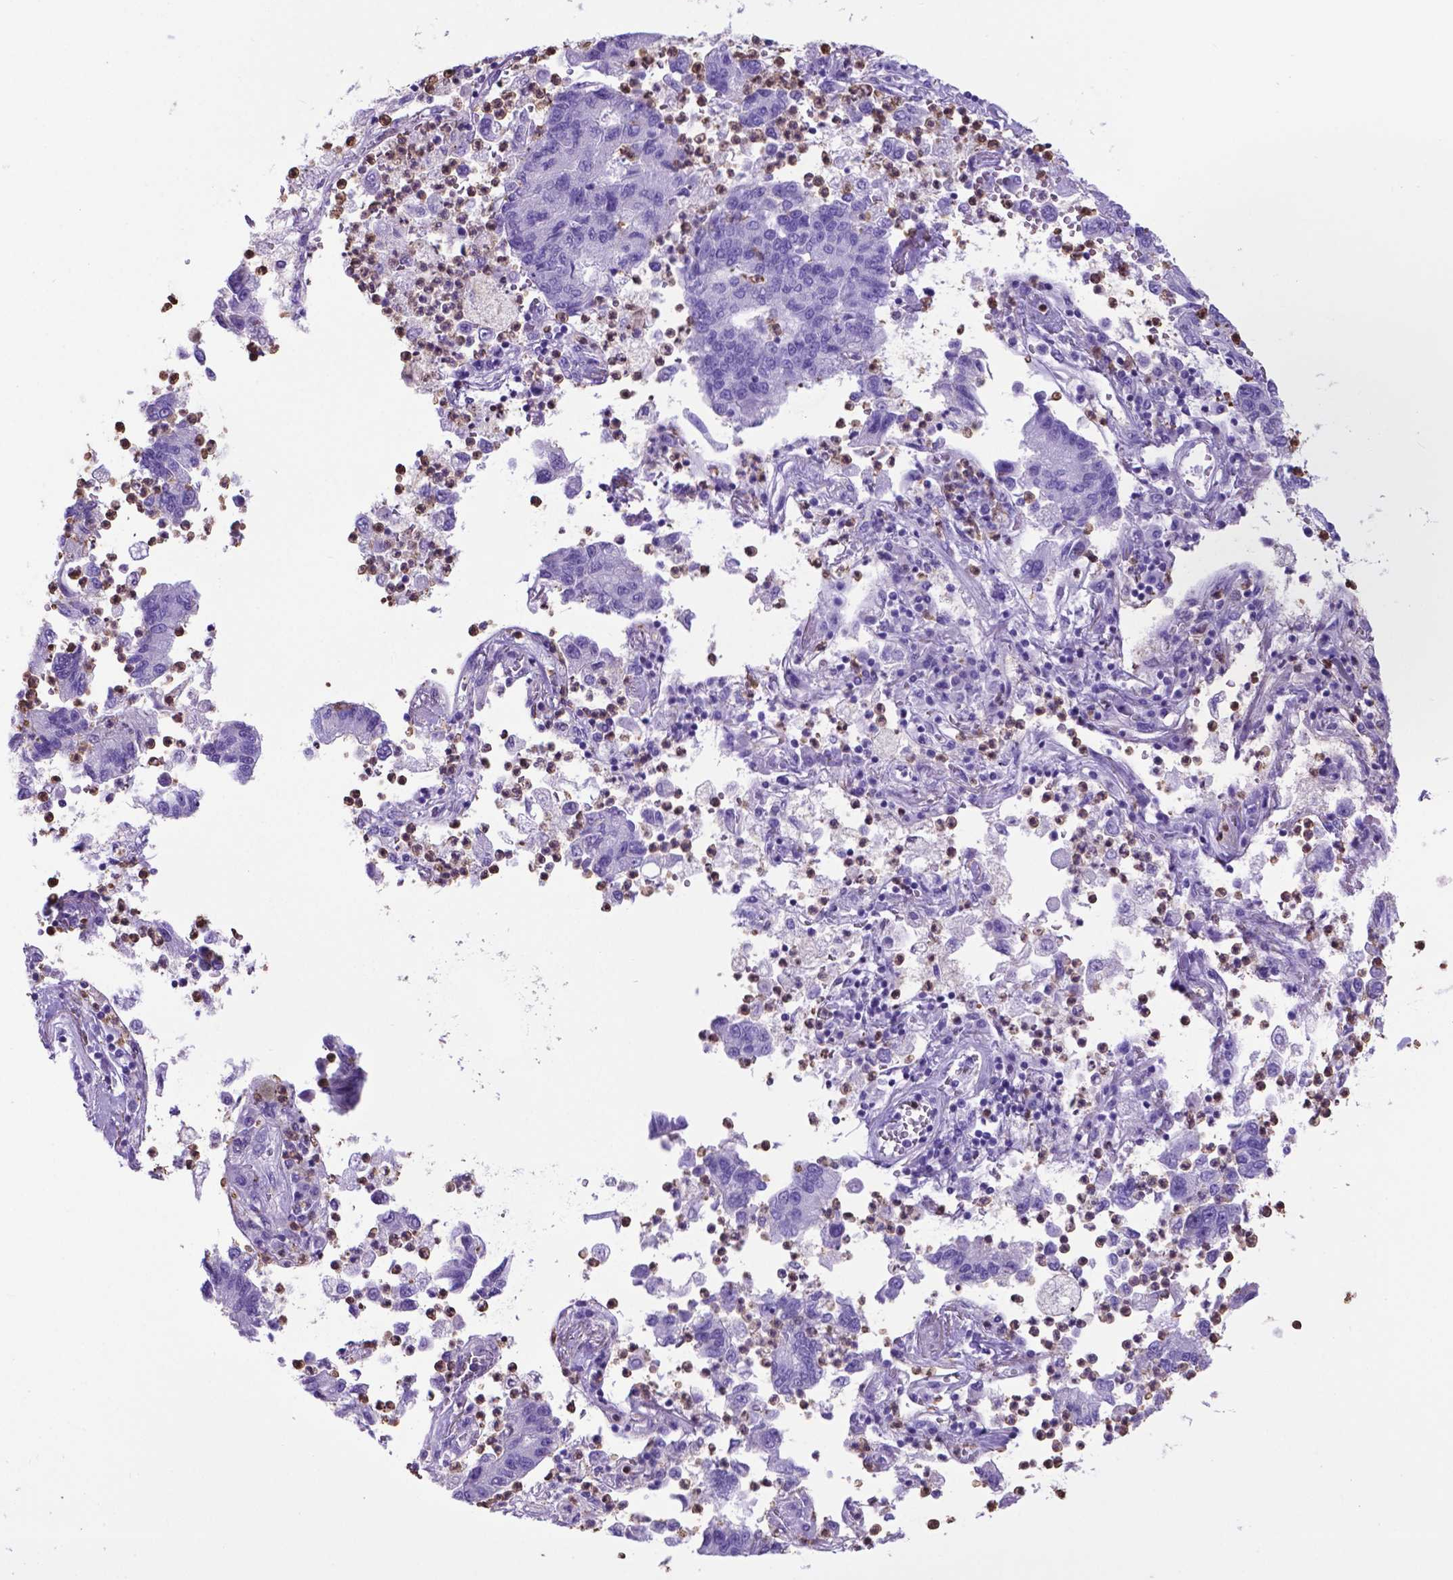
{"staining": {"intensity": "negative", "quantity": "none", "location": "none"}, "tissue": "lung cancer", "cell_type": "Tumor cells", "image_type": "cancer", "snomed": [{"axis": "morphology", "description": "Adenocarcinoma, NOS"}, {"axis": "topography", "description": "Lung"}], "caption": "Immunohistochemistry (IHC) image of lung cancer (adenocarcinoma) stained for a protein (brown), which displays no expression in tumor cells.", "gene": "LZTR1", "patient": {"sex": "female", "age": 57}}